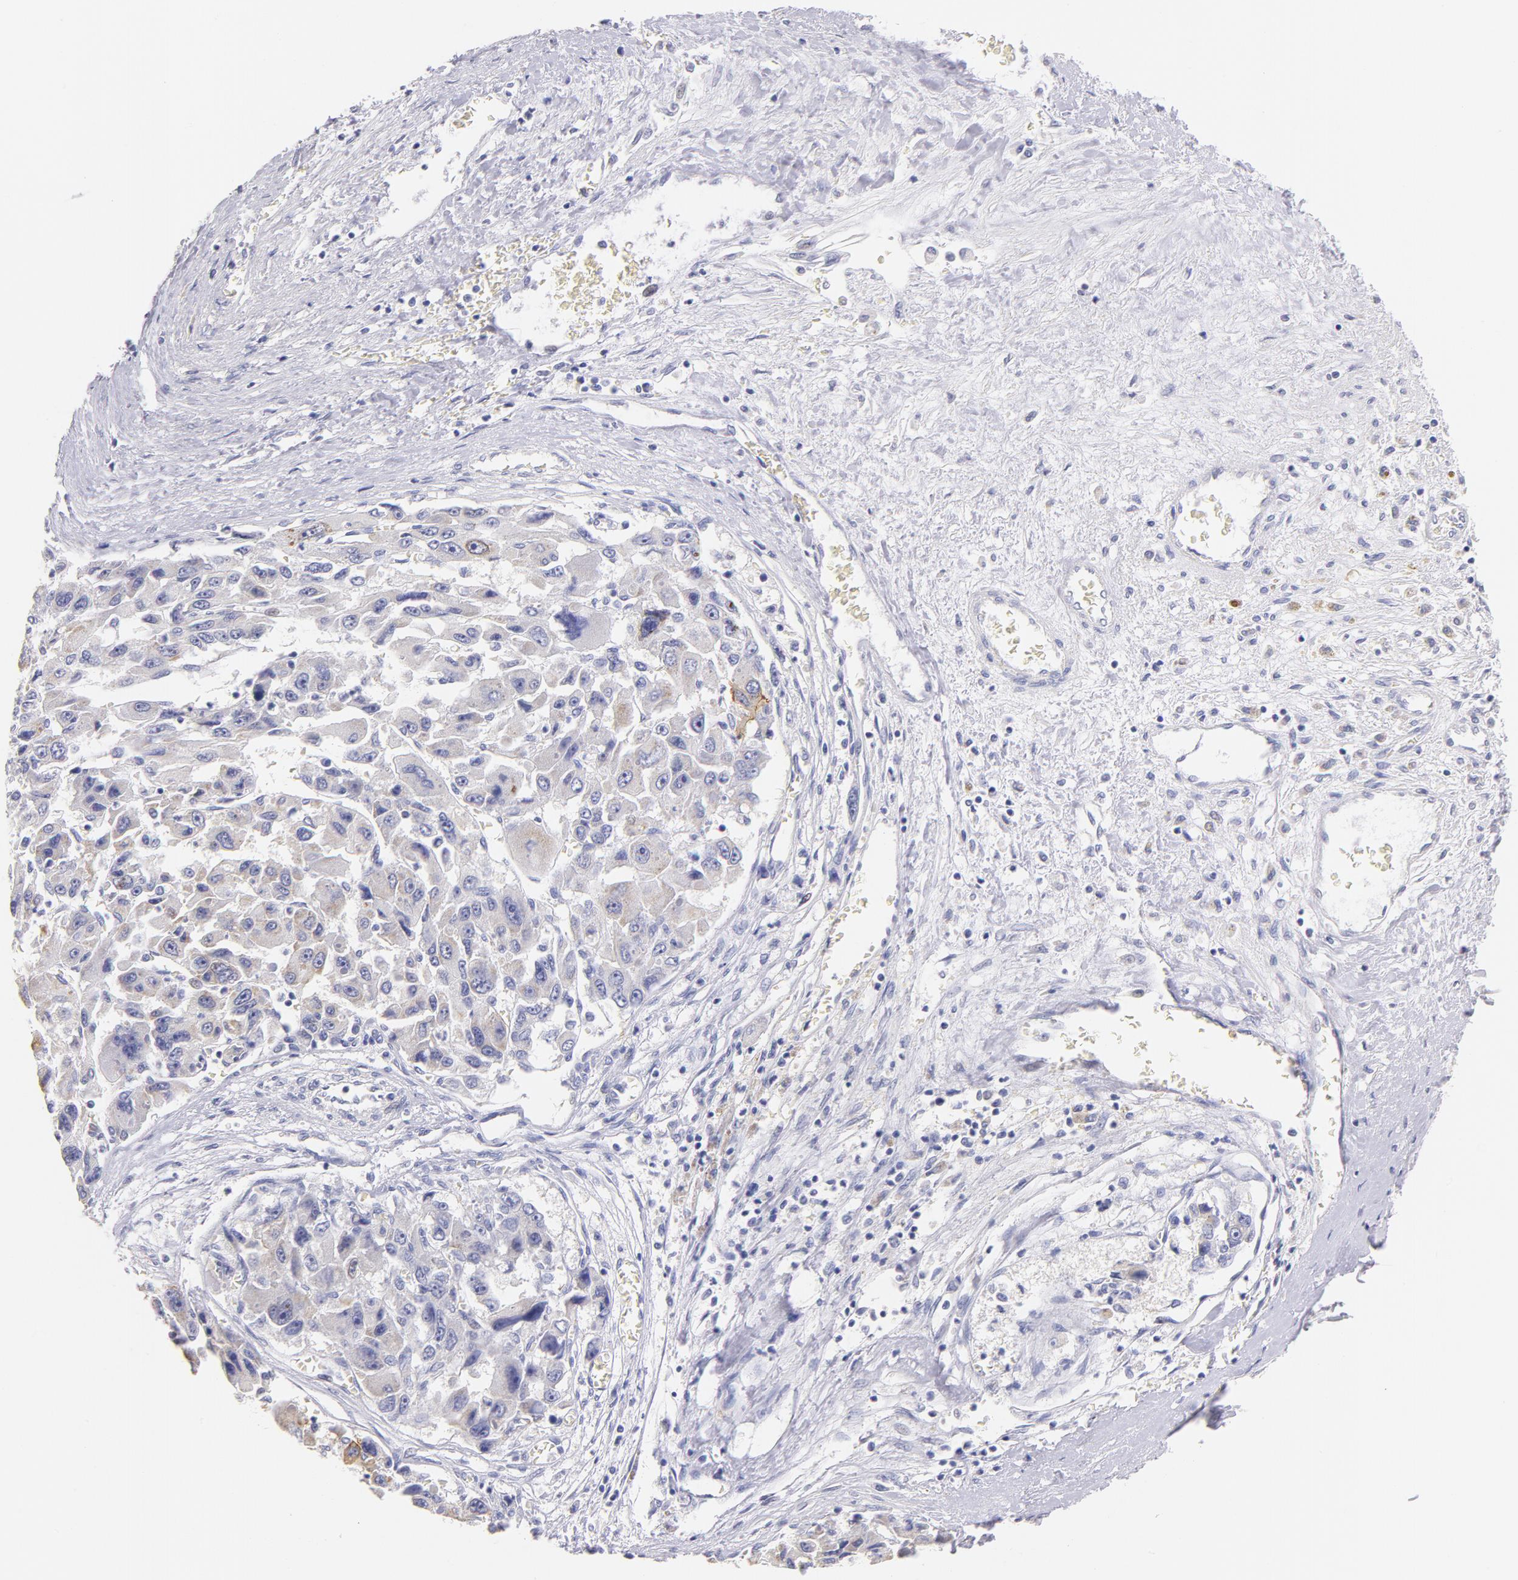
{"staining": {"intensity": "moderate", "quantity": ">75%", "location": "cytoplasmic/membranous"}, "tissue": "liver cancer", "cell_type": "Tumor cells", "image_type": "cancer", "snomed": [{"axis": "morphology", "description": "Carcinoma, Hepatocellular, NOS"}, {"axis": "topography", "description": "Liver"}], "caption": "Liver hepatocellular carcinoma tissue shows moderate cytoplasmic/membranous positivity in about >75% of tumor cells (DAB IHC with brightfield microscopy, high magnification).", "gene": "CD44", "patient": {"sex": "male", "age": 64}}